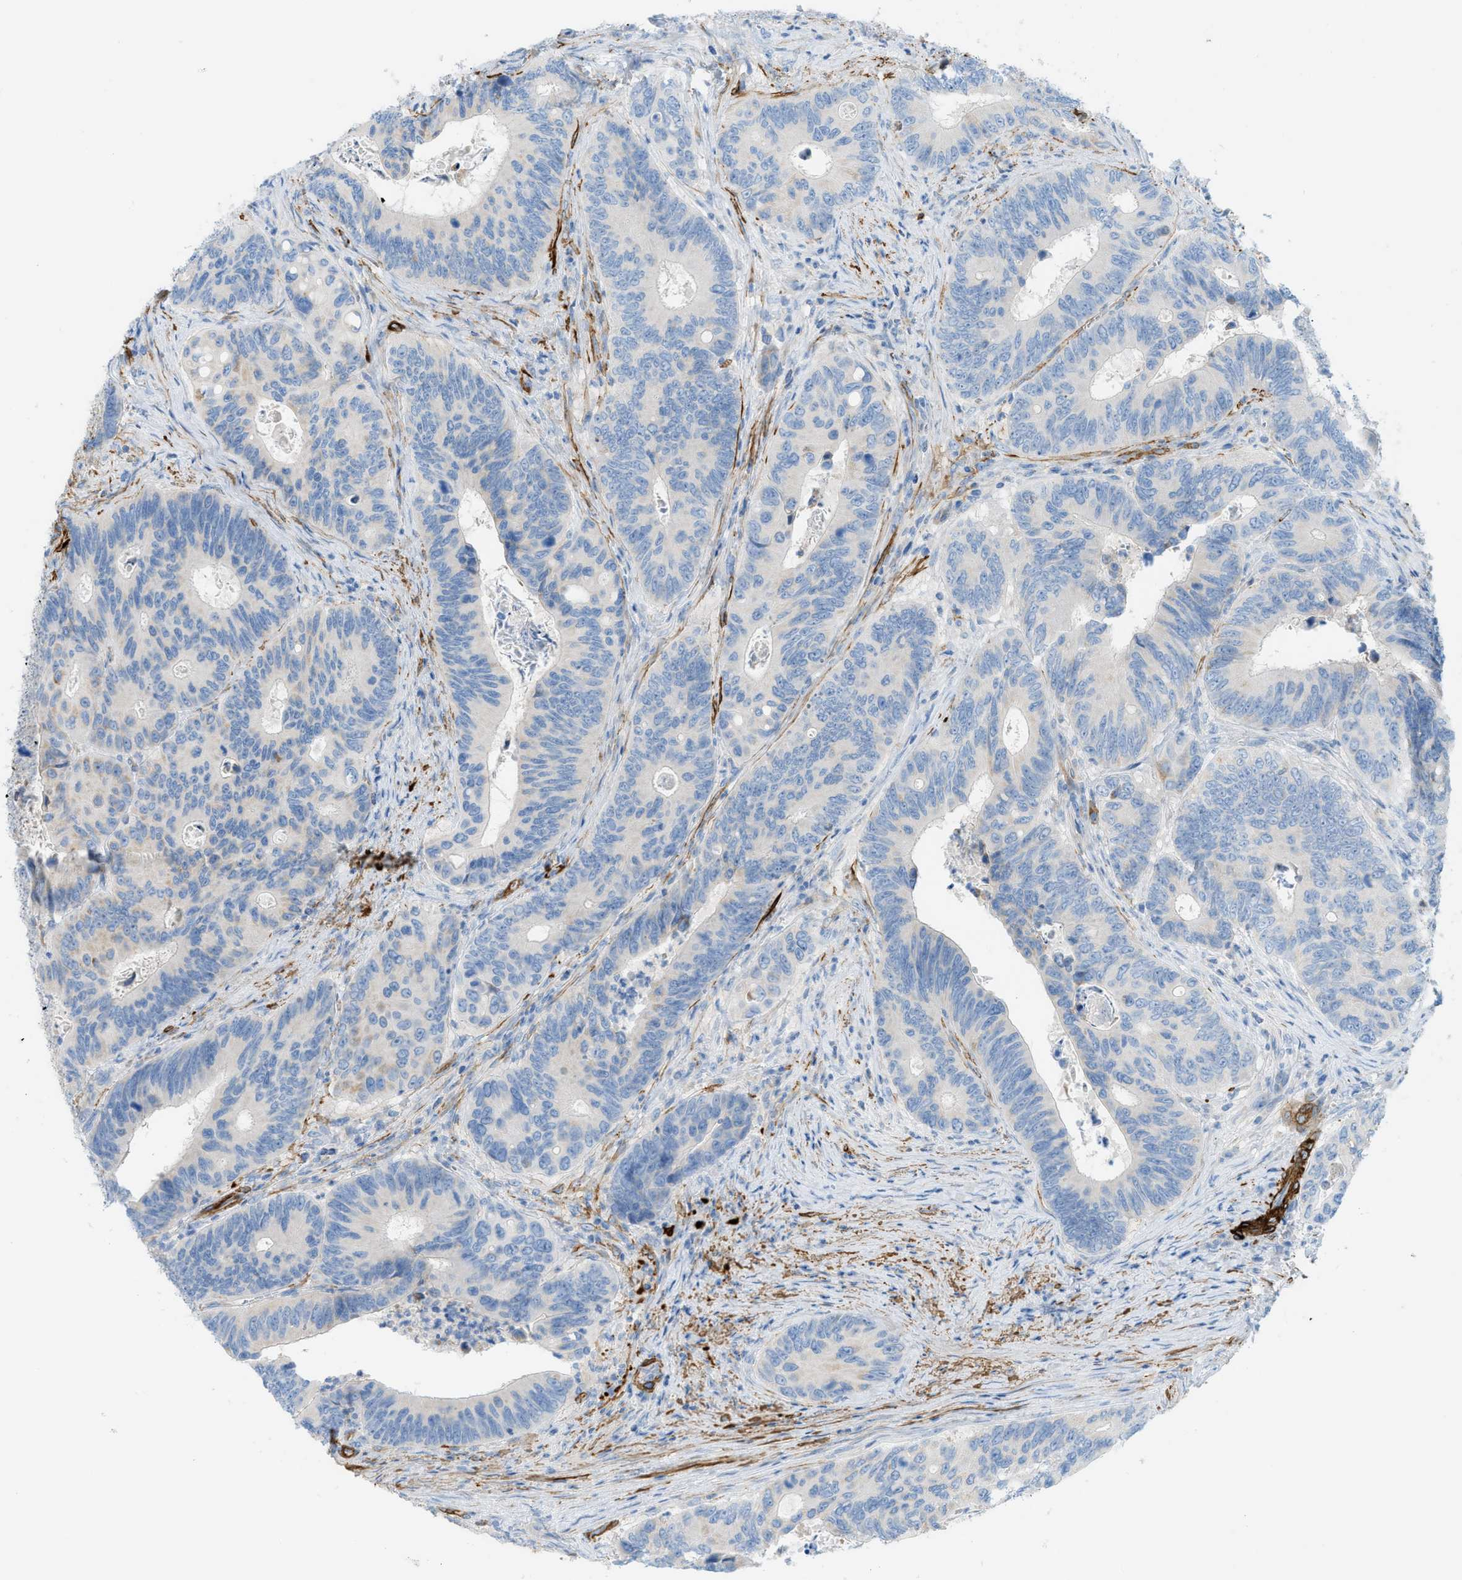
{"staining": {"intensity": "negative", "quantity": "none", "location": "none"}, "tissue": "colorectal cancer", "cell_type": "Tumor cells", "image_type": "cancer", "snomed": [{"axis": "morphology", "description": "Inflammation, NOS"}, {"axis": "morphology", "description": "Adenocarcinoma, NOS"}, {"axis": "topography", "description": "Colon"}], "caption": "Immunohistochemistry (IHC) histopathology image of human colorectal adenocarcinoma stained for a protein (brown), which reveals no staining in tumor cells.", "gene": "MYH11", "patient": {"sex": "male", "age": 72}}